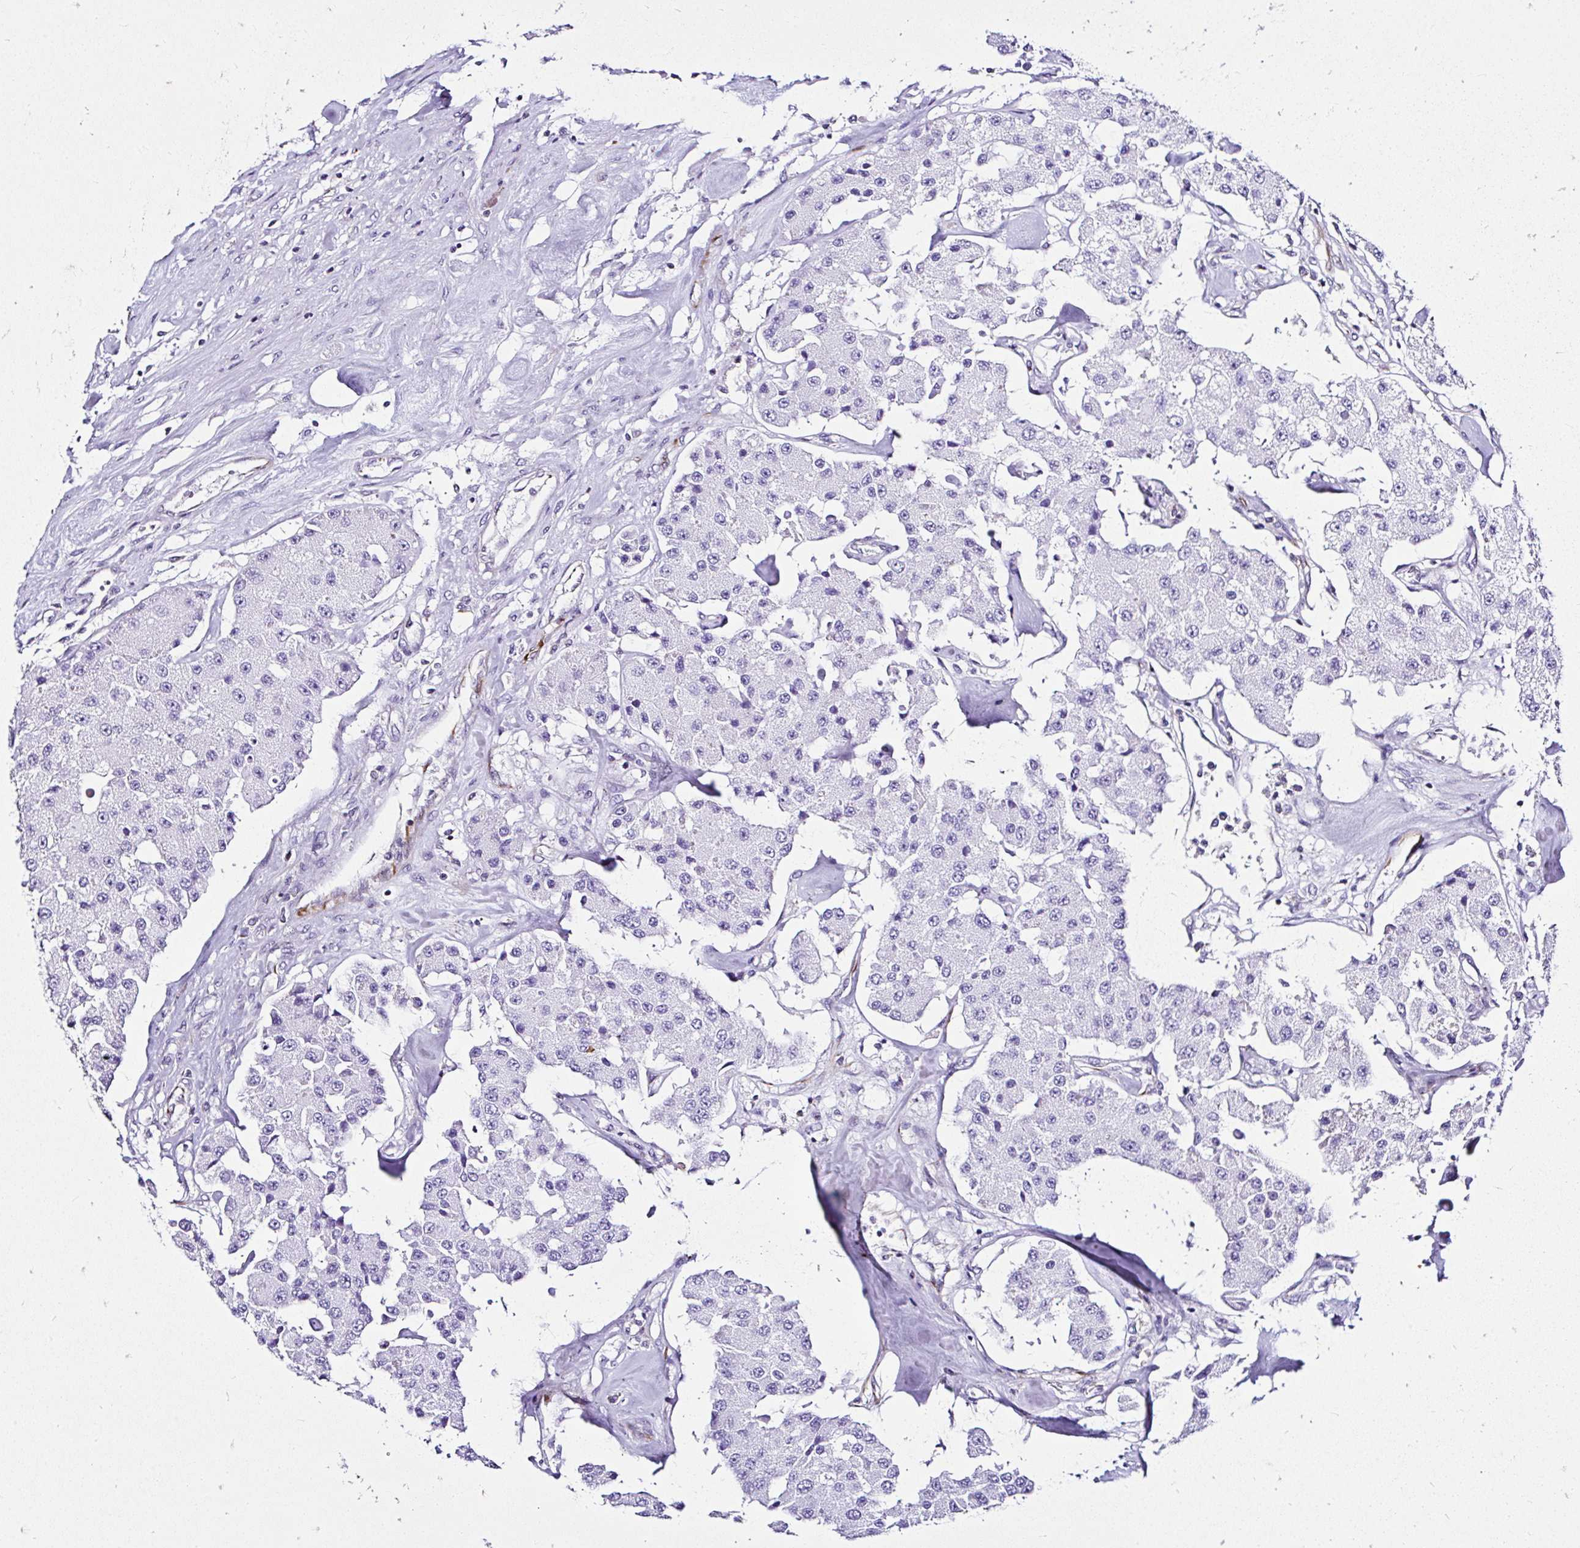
{"staining": {"intensity": "negative", "quantity": "none", "location": "none"}, "tissue": "carcinoid", "cell_type": "Tumor cells", "image_type": "cancer", "snomed": [{"axis": "morphology", "description": "Carcinoid, malignant, NOS"}, {"axis": "topography", "description": "Pancreas"}], "caption": "Tumor cells are negative for protein expression in human malignant carcinoid.", "gene": "DEPDC5", "patient": {"sex": "male", "age": 41}}